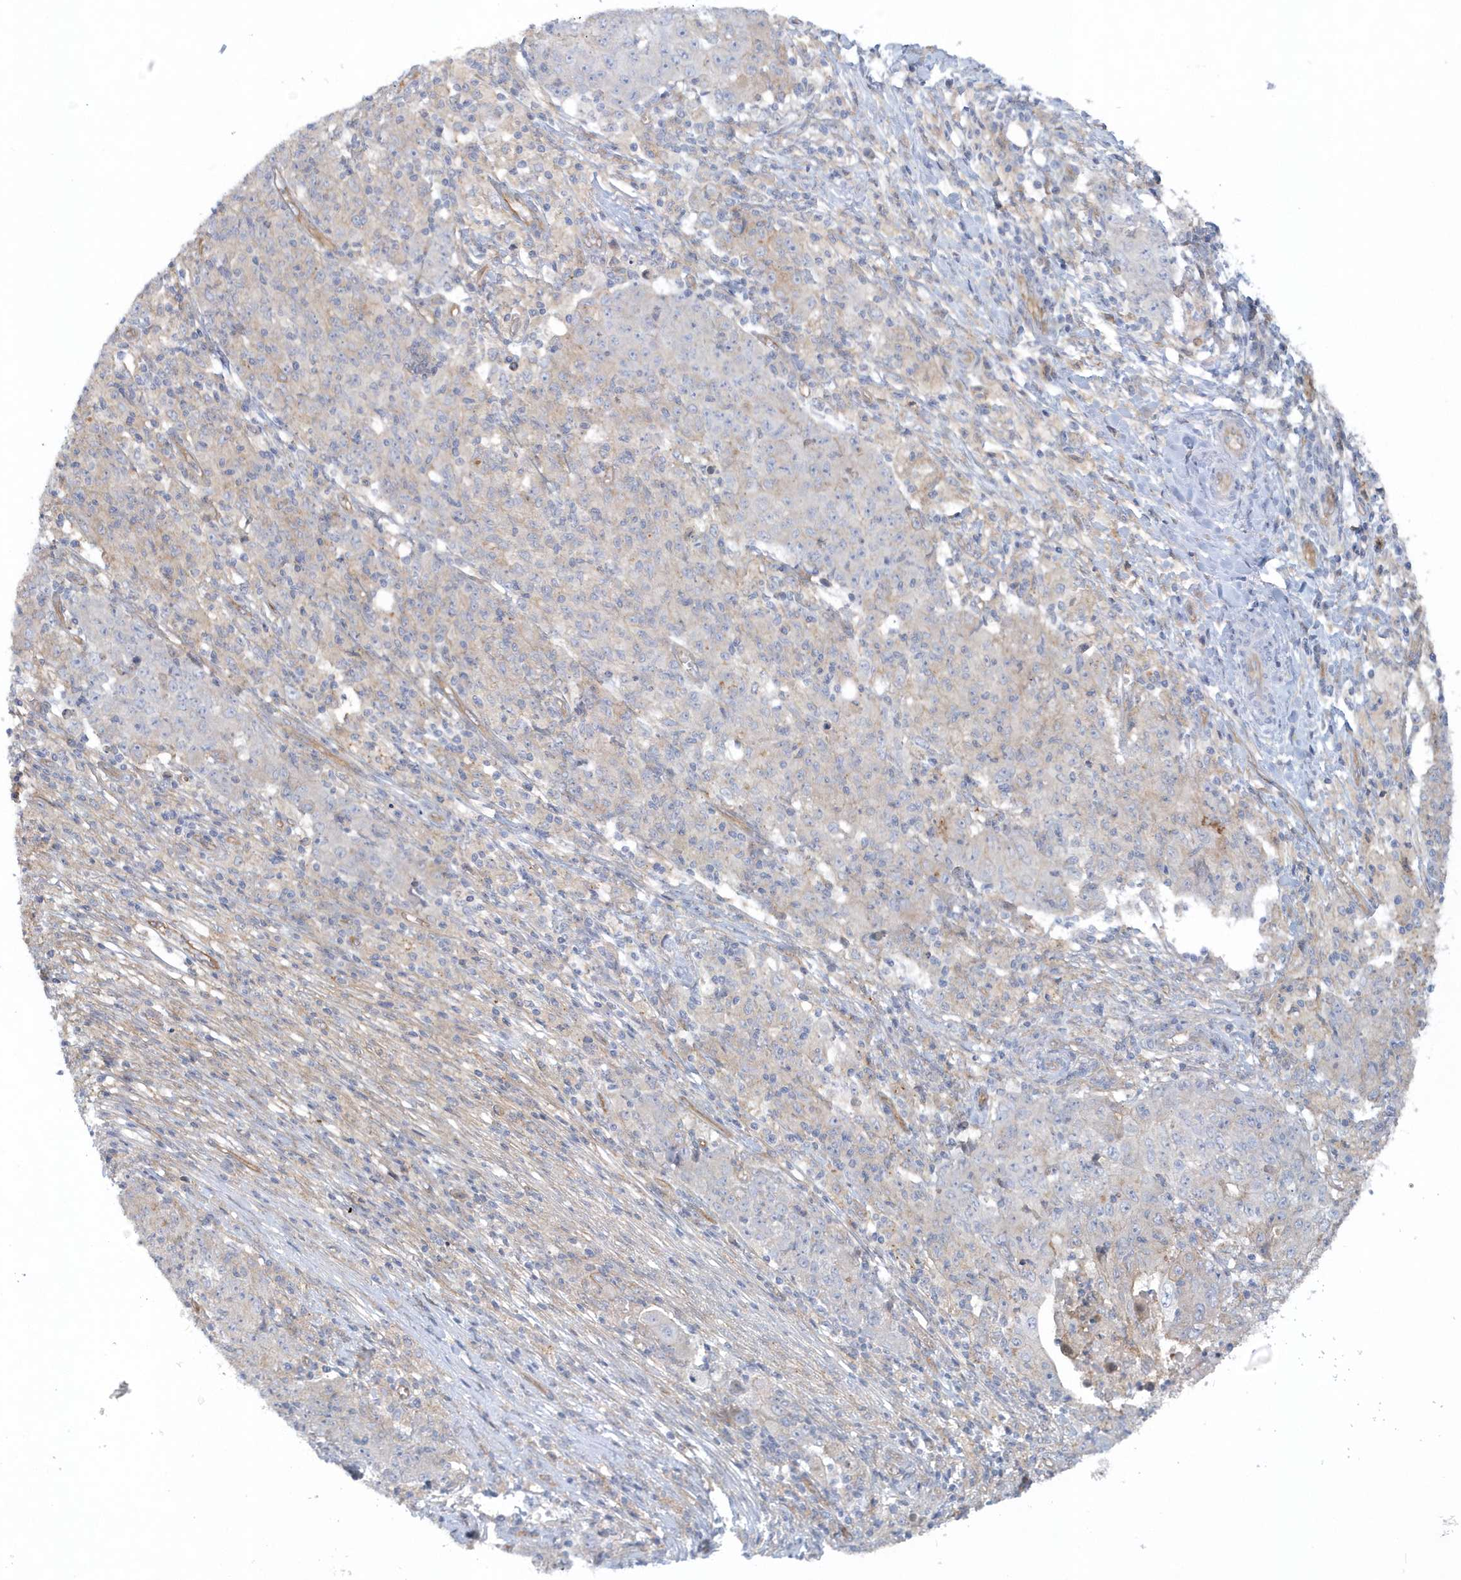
{"staining": {"intensity": "negative", "quantity": "none", "location": "none"}, "tissue": "ovarian cancer", "cell_type": "Tumor cells", "image_type": "cancer", "snomed": [{"axis": "morphology", "description": "Carcinoma, endometroid"}, {"axis": "topography", "description": "Ovary"}], "caption": "Immunohistochemistry photomicrograph of human ovarian cancer stained for a protein (brown), which displays no positivity in tumor cells.", "gene": "RAI14", "patient": {"sex": "female", "age": 42}}